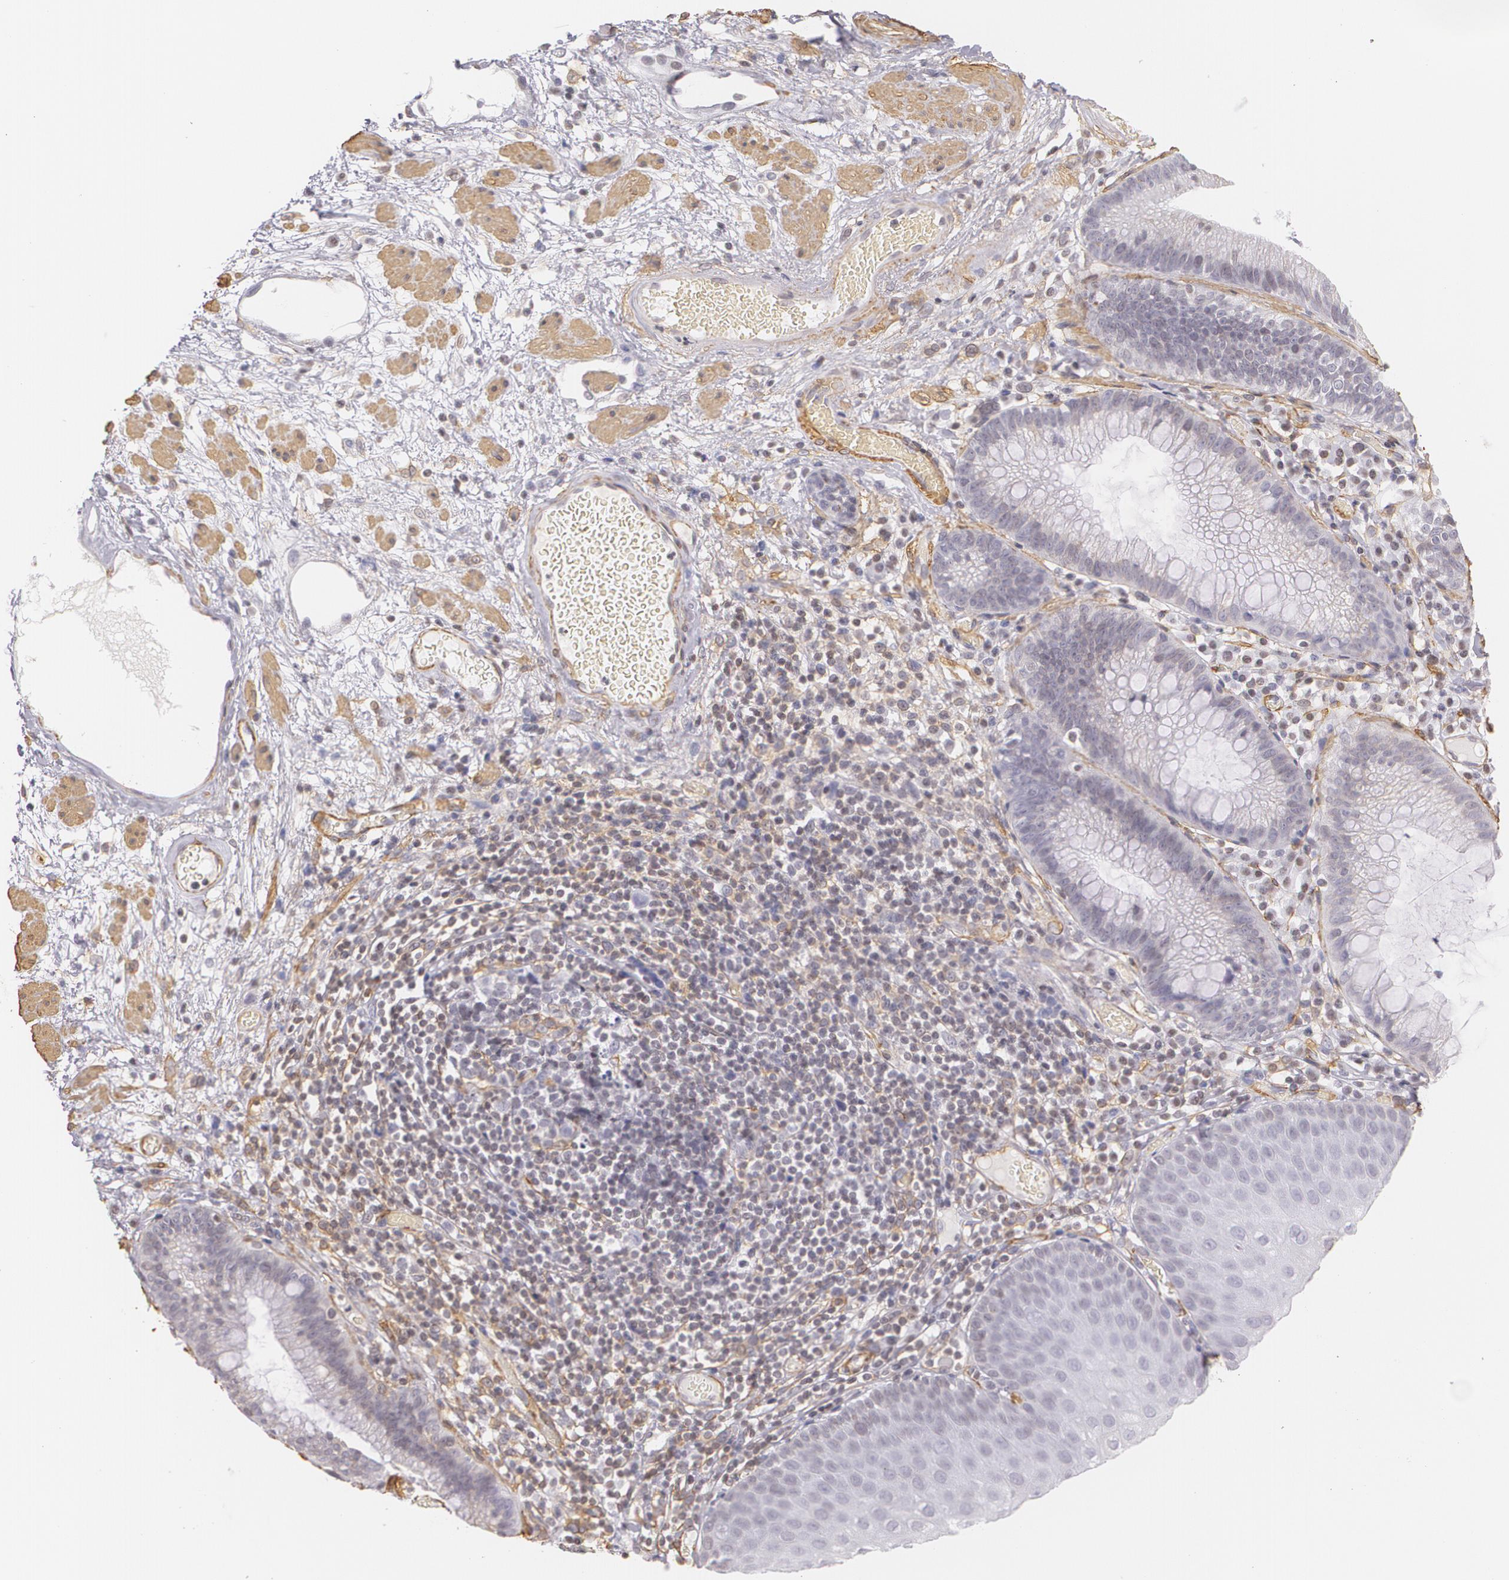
{"staining": {"intensity": "weak", "quantity": "<25%", "location": "nuclear"}, "tissue": "skin", "cell_type": "Epidermal cells", "image_type": "normal", "snomed": [{"axis": "morphology", "description": "Normal tissue, NOS"}, {"axis": "morphology", "description": "Hemorrhoids"}, {"axis": "morphology", "description": "Inflammation, NOS"}, {"axis": "topography", "description": "Anal"}], "caption": "Unremarkable skin was stained to show a protein in brown. There is no significant staining in epidermal cells. The staining is performed using DAB brown chromogen with nuclei counter-stained in using hematoxylin.", "gene": "VAMP1", "patient": {"sex": "male", "age": 60}}